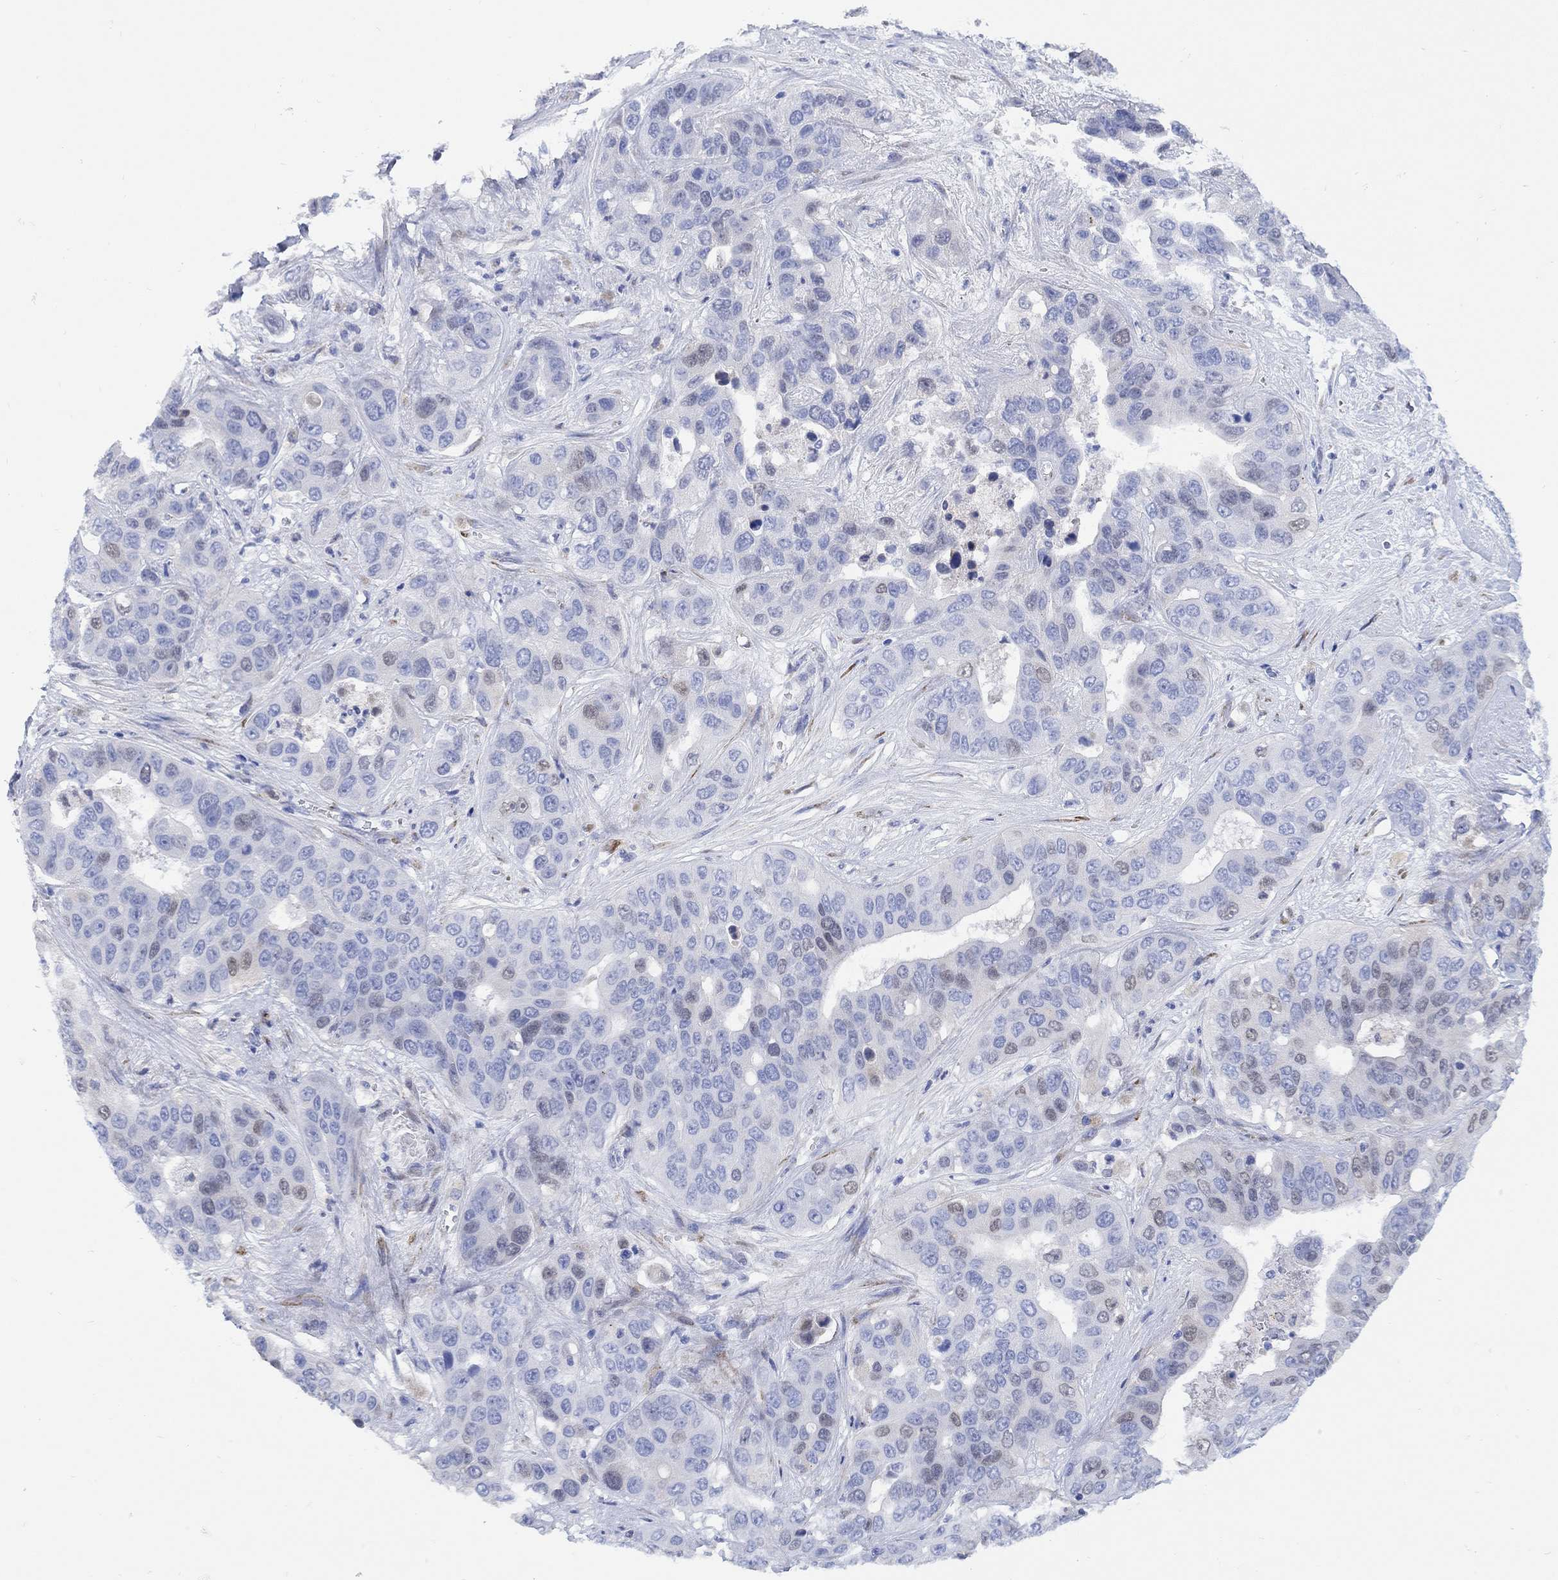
{"staining": {"intensity": "weak", "quantity": "<25%", "location": "nuclear"}, "tissue": "liver cancer", "cell_type": "Tumor cells", "image_type": "cancer", "snomed": [{"axis": "morphology", "description": "Cholangiocarcinoma"}, {"axis": "topography", "description": "Liver"}], "caption": "Tumor cells are negative for protein expression in human liver cancer (cholangiocarcinoma). Brightfield microscopy of IHC stained with DAB (brown) and hematoxylin (blue), captured at high magnification.", "gene": "MYL1", "patient": {"sex": "female", "age": 52}}